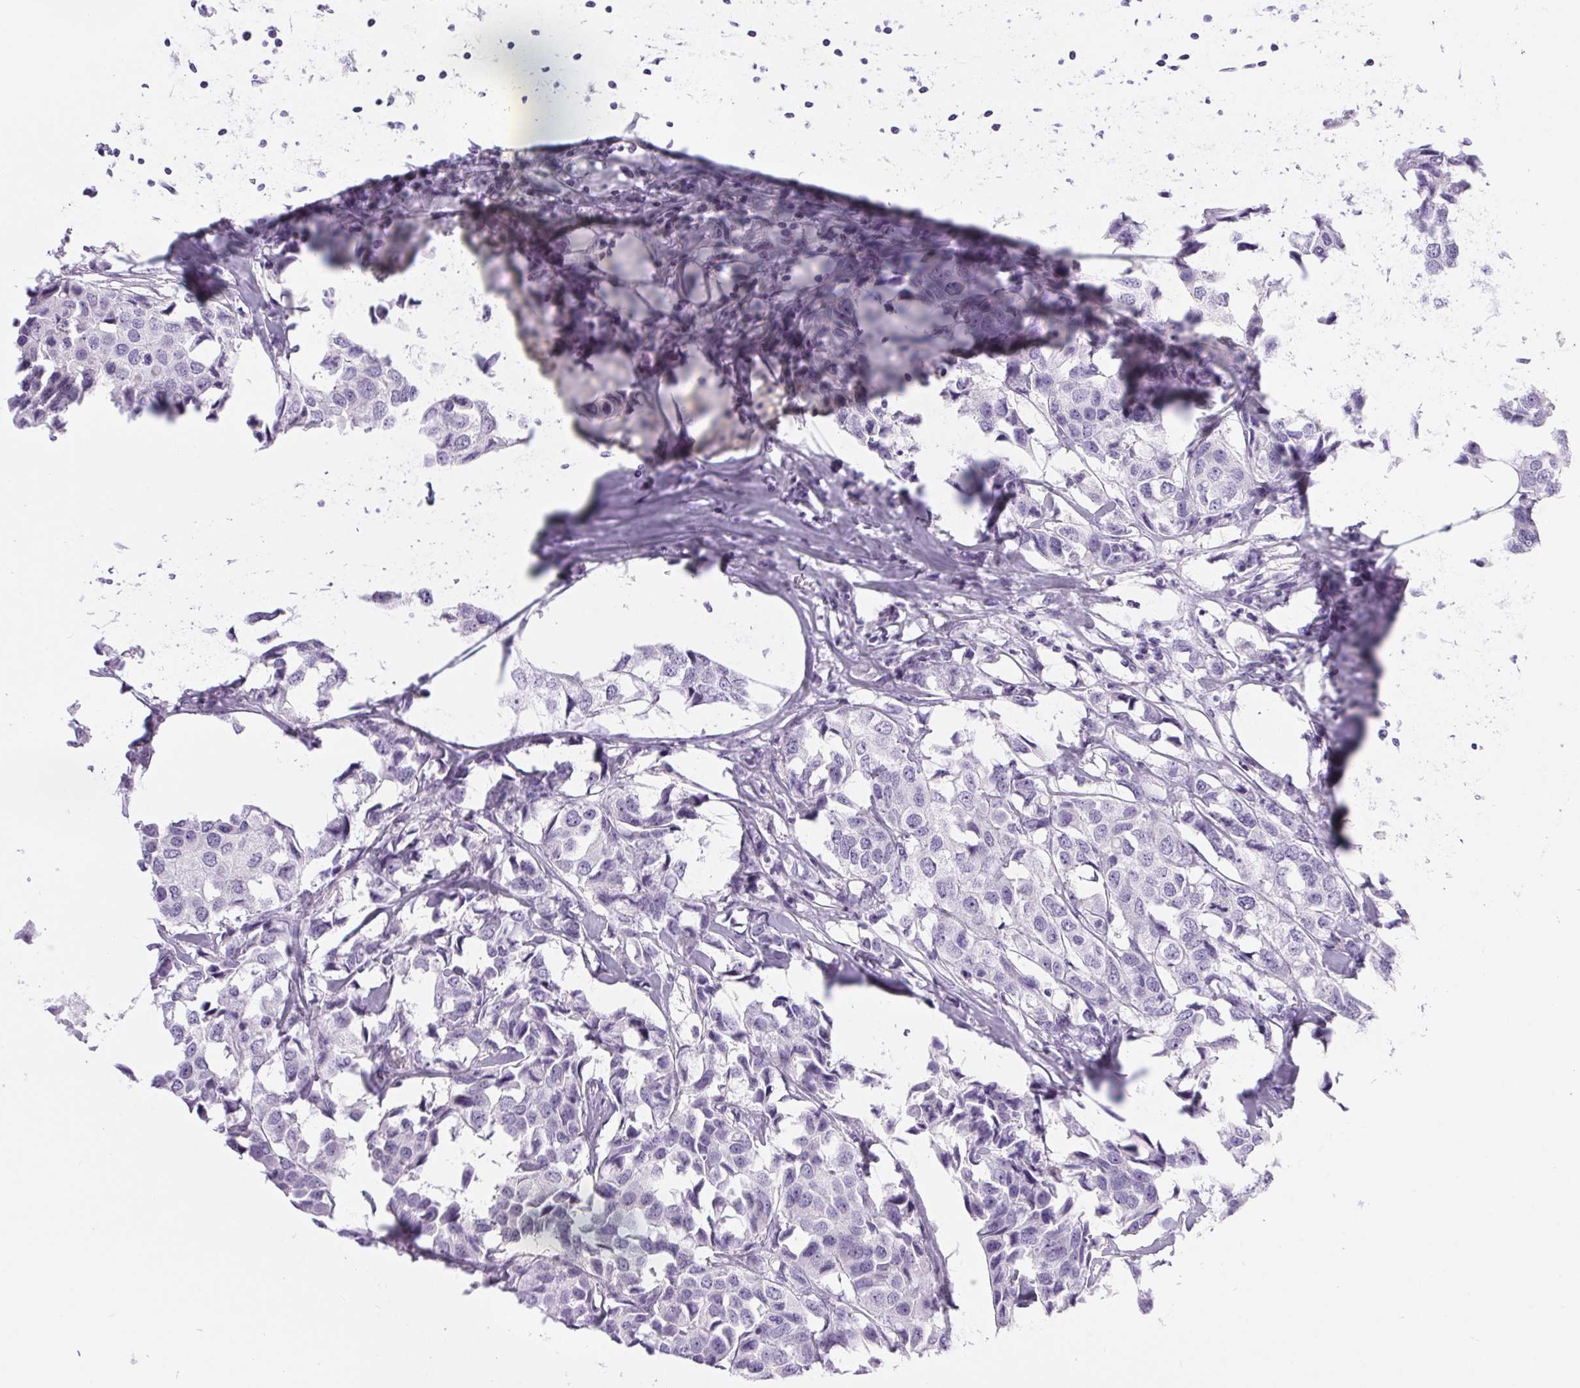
{"staining": {"intensity": "negative", "quantity": "none", "location": "none"}, "tissue": "breast cancer", "cell_type": "Tumor cells", "image_type": "cancer", "snomed": [{"axis": "morphology", "description": "Duct carcinoma"}, {"axis": "topography", "description": "Breast"}], "caption": "IHC photomicrograph of human infiltrating ductal carcinoma (breast) stained for a protein (brown), which displays no expression in tumor cells.", "gene": "XDH", "patient": {"sex": "female", "age": 80}}